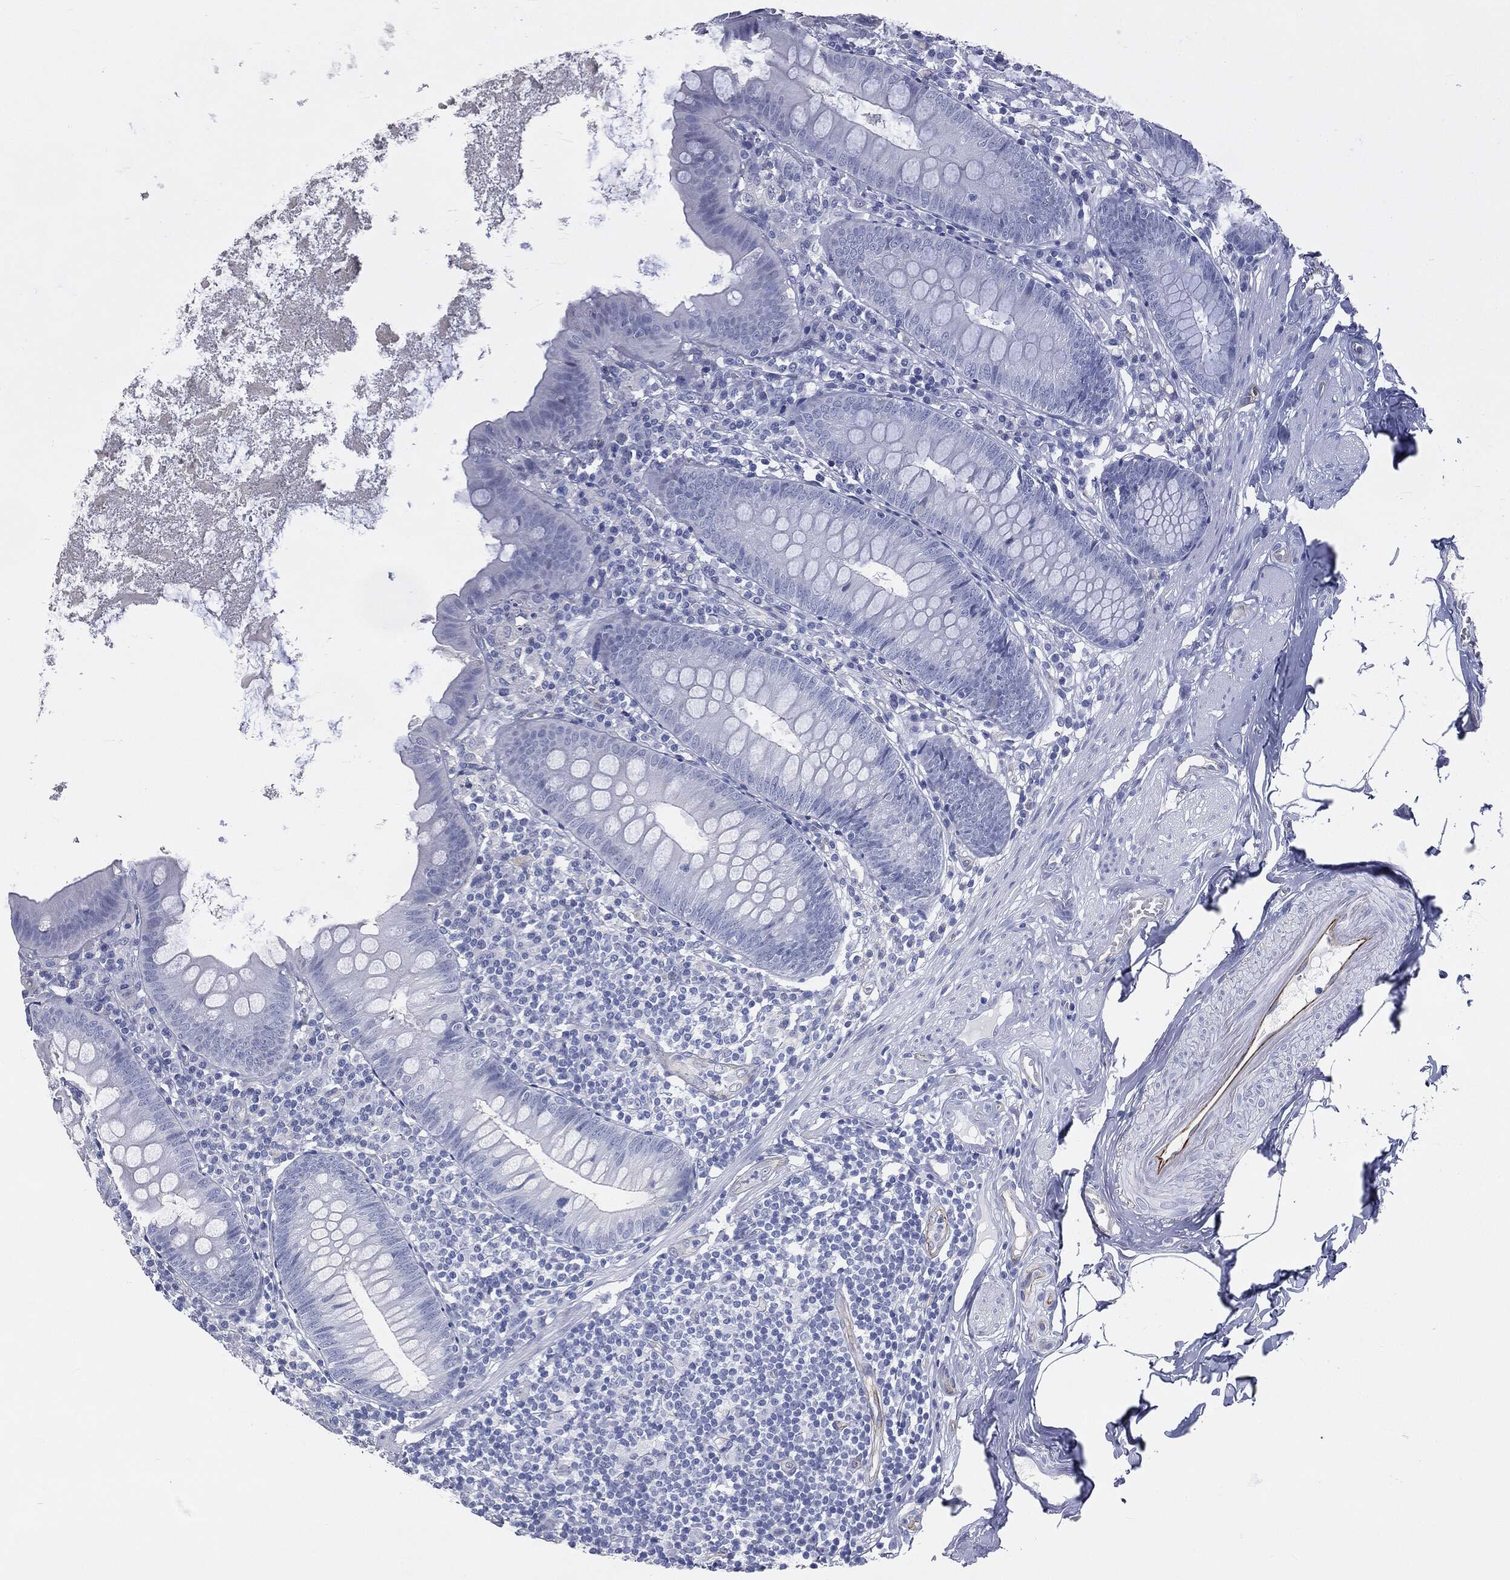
{"staining": {"intensity": "negative", "quantity": "none", "location": "none"}, "tissue": "appendix", "cell_type": "Glandular cells", "image_type": "normal", "snomed": [{"axis": "morphology", "description": "Normal tissue, NOS"}, {"axis": "topography", "description": "Appendix"}], "caption": "Protein analysis of unremarkable appendix exhibits no significant positivity in glandular cells. Brightfield microscopy of IHC stained with DAB (3,3'-diaminobenzidine) (brown) and hematoxylin (blue), captured at high magnification.", "gene": "MUC5AC", "patient": {"sex": "female", "age": 82}}